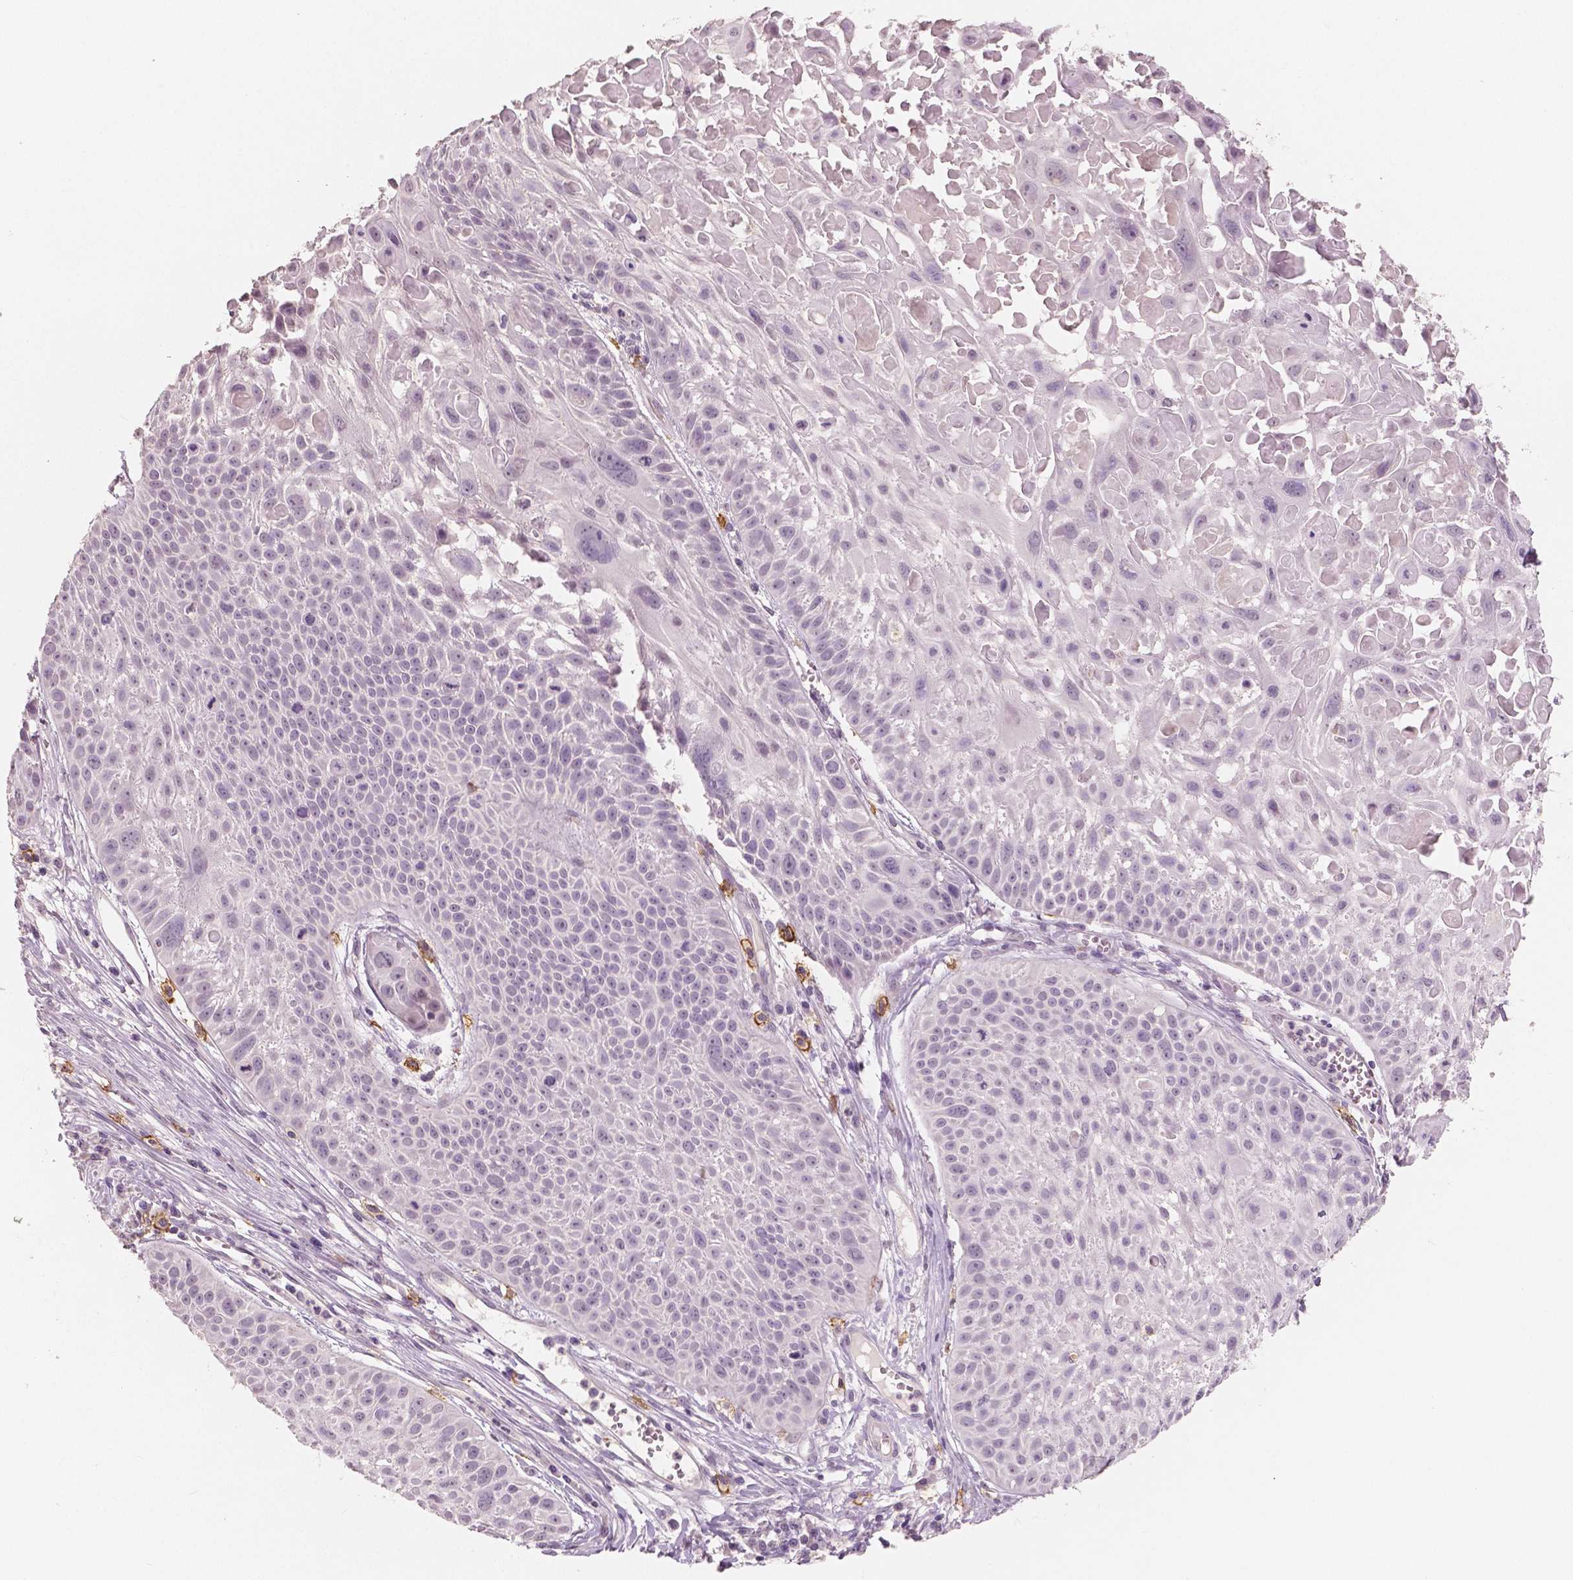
{"staining": {"intensity": "negative", "quantity": "none", "location": "none"}, "tissue": "skin cancer", "cell_type": "Tumor cells", "image_type": "cancer", "snomed": [{"axis": "morphology", "description": "Squamous cell carcinoma, NOS"}, {"axis": "topography", "description": "Skin"}, {"axis": "topography", "description": "Anal"}], "caption": "Immunohistochemical staining of squamous cell carcinoma (skin) shows no significant staining in tumor cells.", "gene": "KIT", "patient": {"sex": "female", "age": 75}}